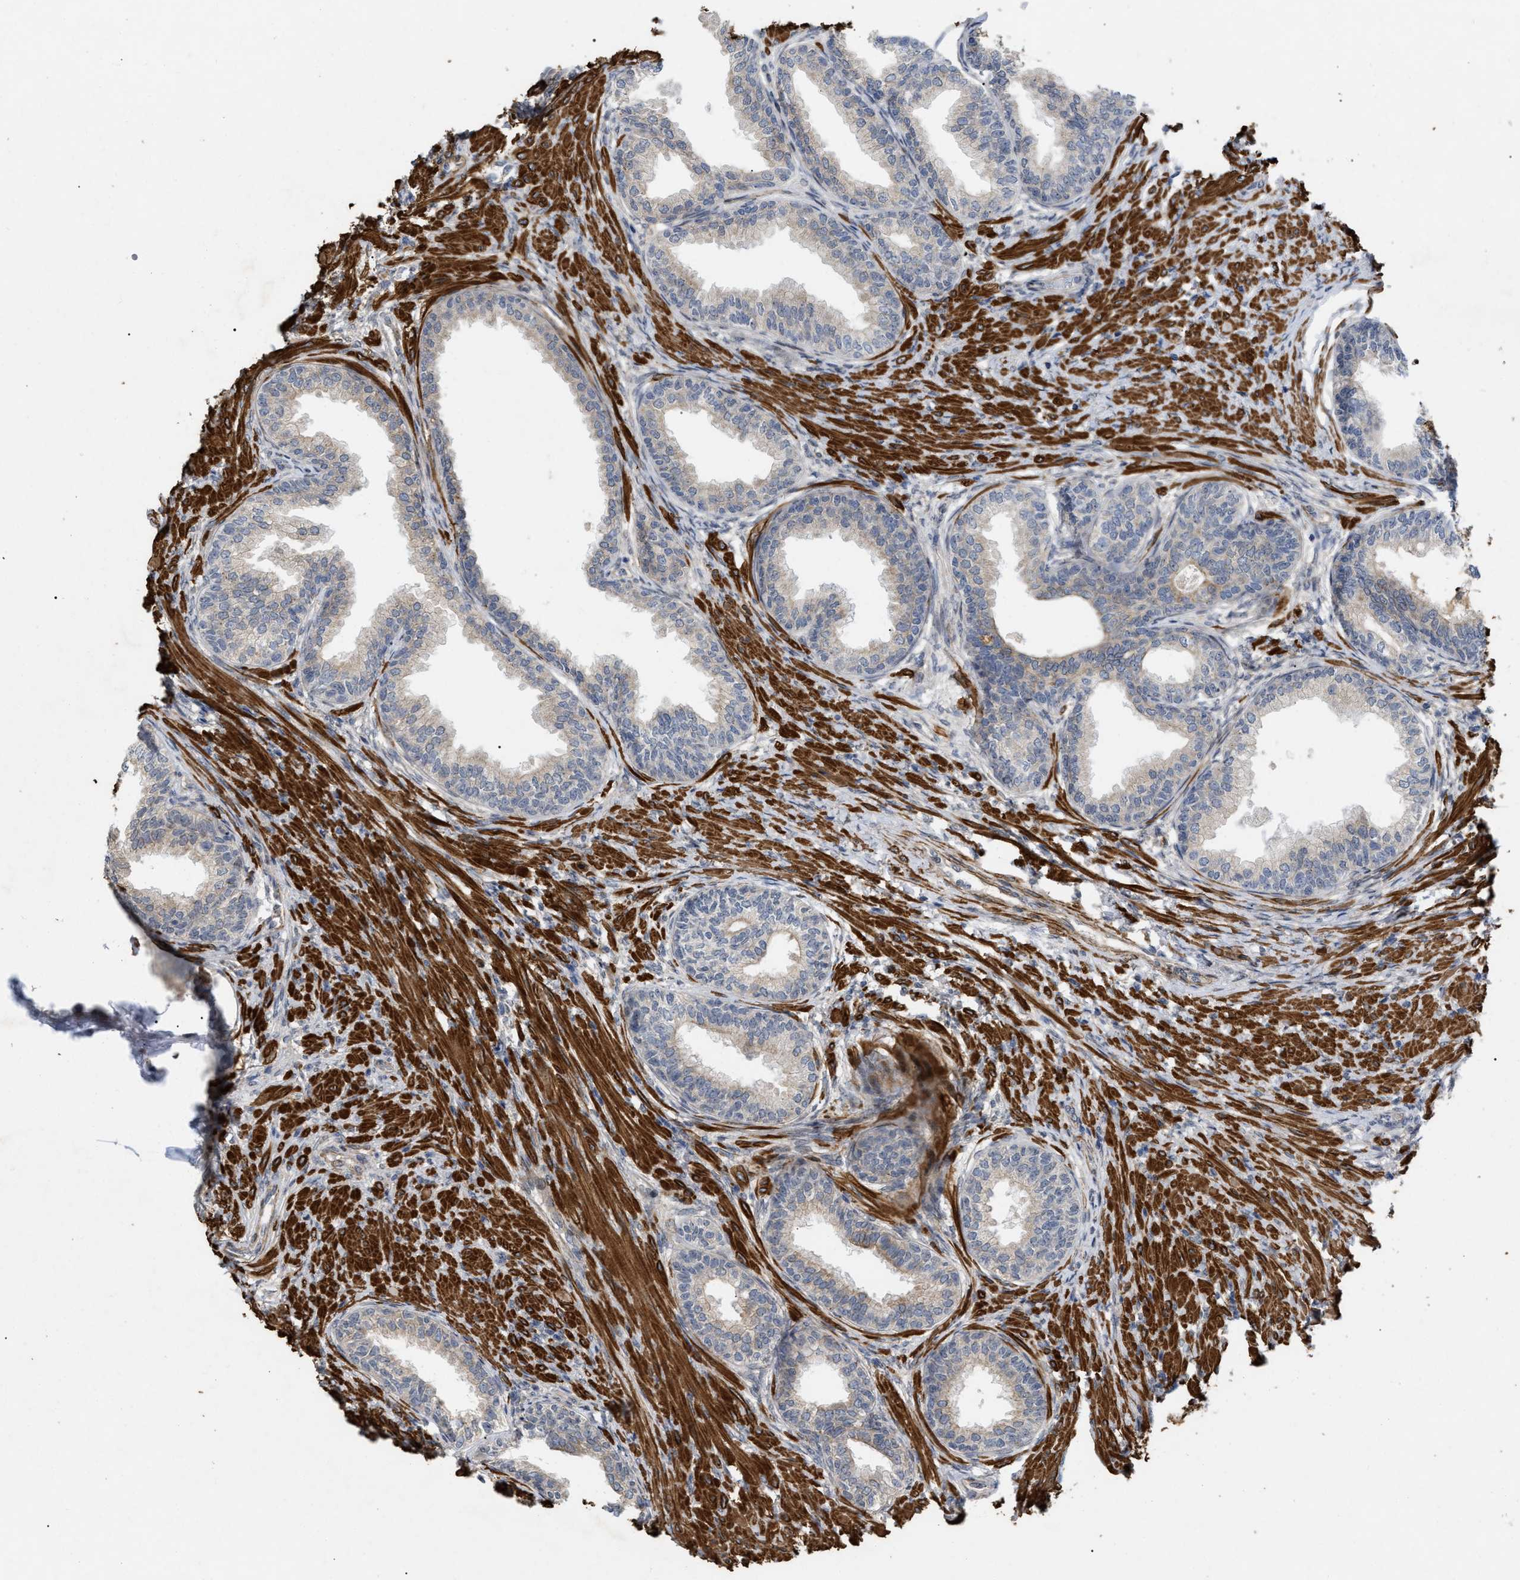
{"staining": {"intensity": "weak", "quantity": "25%-75%", "location": "cytoplasmic/membranous"}, "tissue": "prostate", "cell_type": "Glandular cells", "image_type": "normal", "snomed": [{"axis": "morphology", "description": "Normal tissue, NOS"}, {"axis": "topography", "description": "Prostate"}], "caption": "A brown stain shows weak cytoplasmic/membranous expression of a protein in glandular cells of normal human prostate.", "gene": "ST6GALNAC6", "patient": {"sex": "male", "age": 76}}